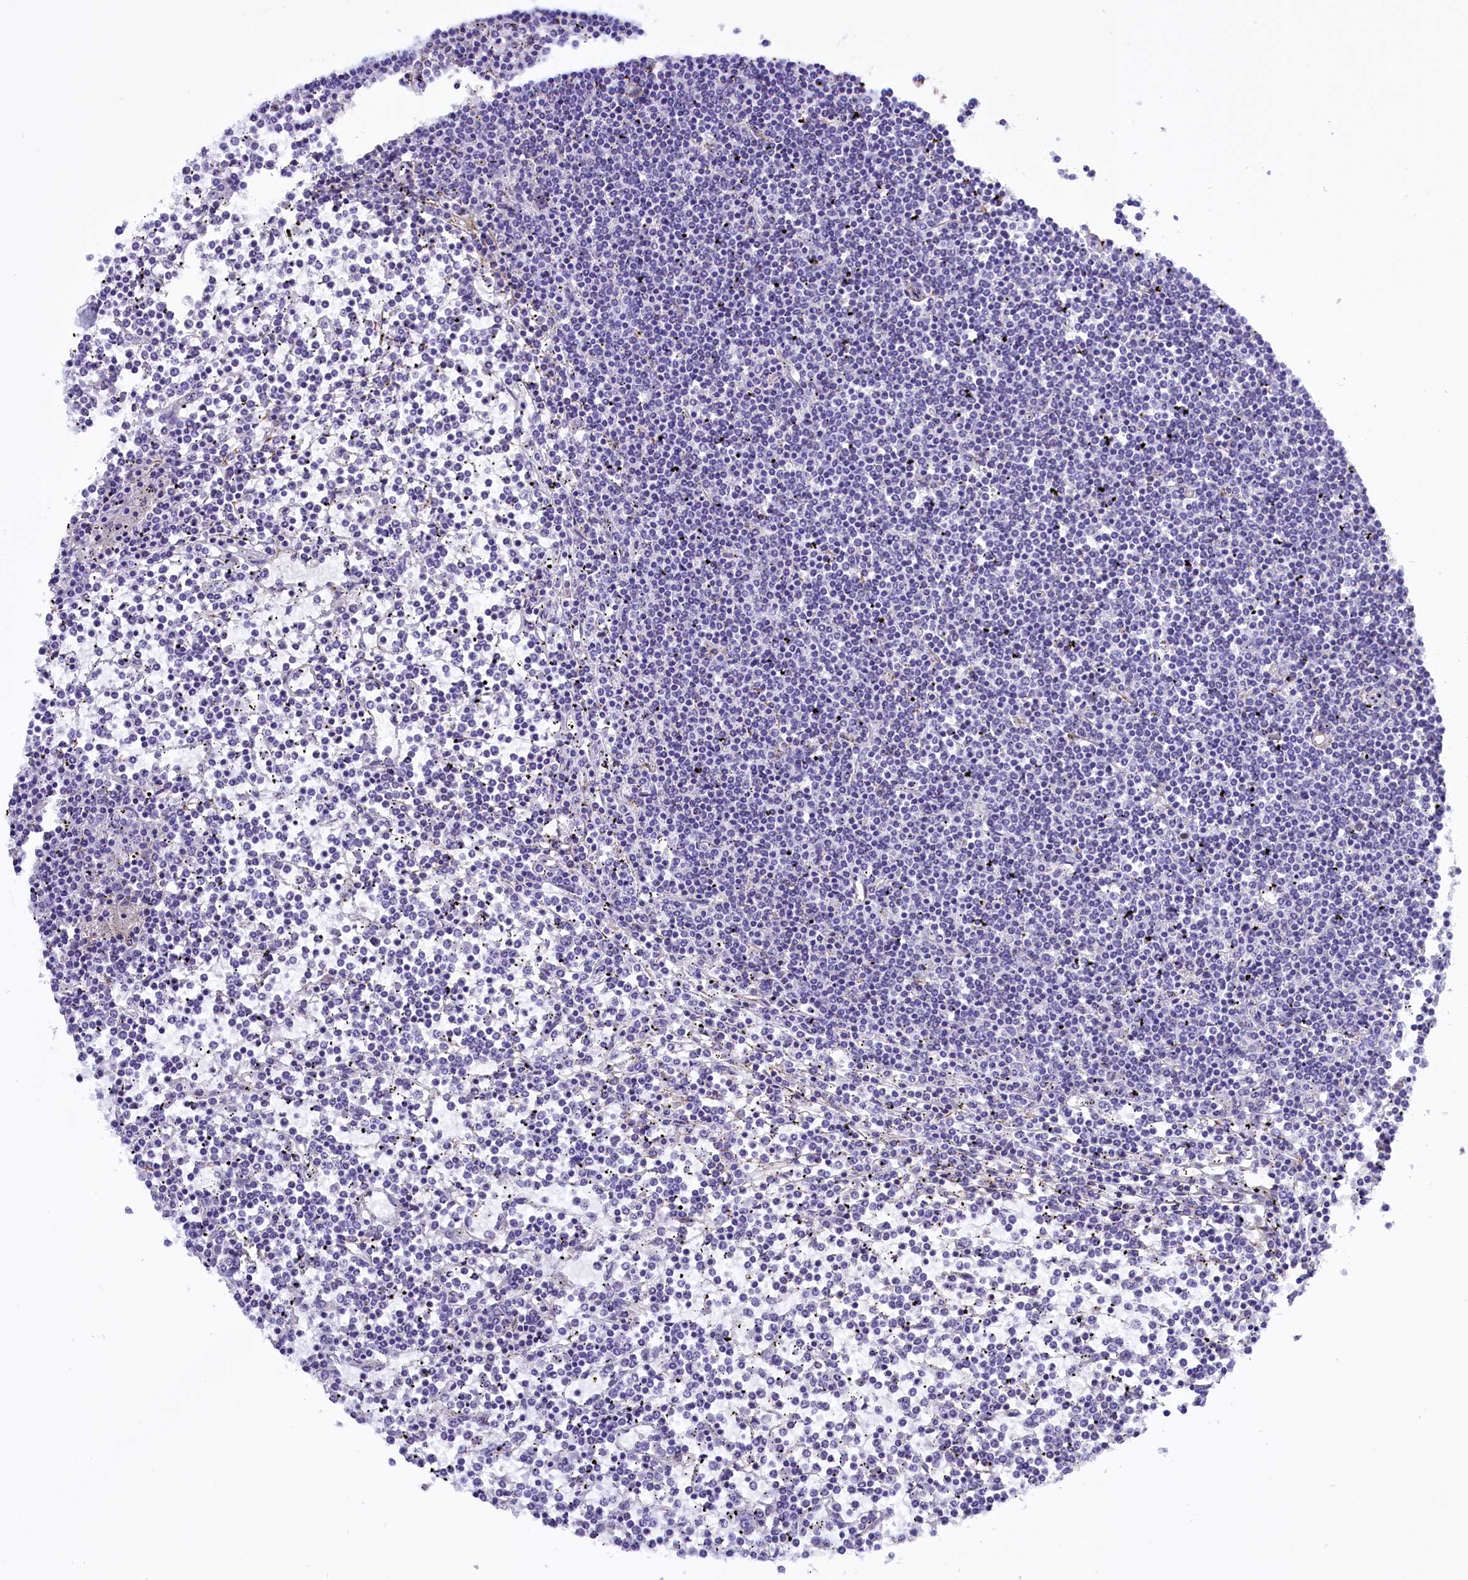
{"staining": {"intensity": "negative", "quantity": "none", "location": "none"}, "tissue": "lymphoma", "cell_type": "Tumor cells", "image_type": "cancer", "snomed": [{"axis": "morphology", "description": "Malignant lymphoma, non-Hodgkin's type, Low grade"}, {"axis": "topography", "description": "Spleen"}], "caption": "A high-resolution micrograph shows IHC staining of low-grade malignant lymphoma, non-Hodgkin's type, which exhibits no significant staining in tumor cells.", "gene": "RPS6KB1", "patient": {"sex": "female", "age": 19}}